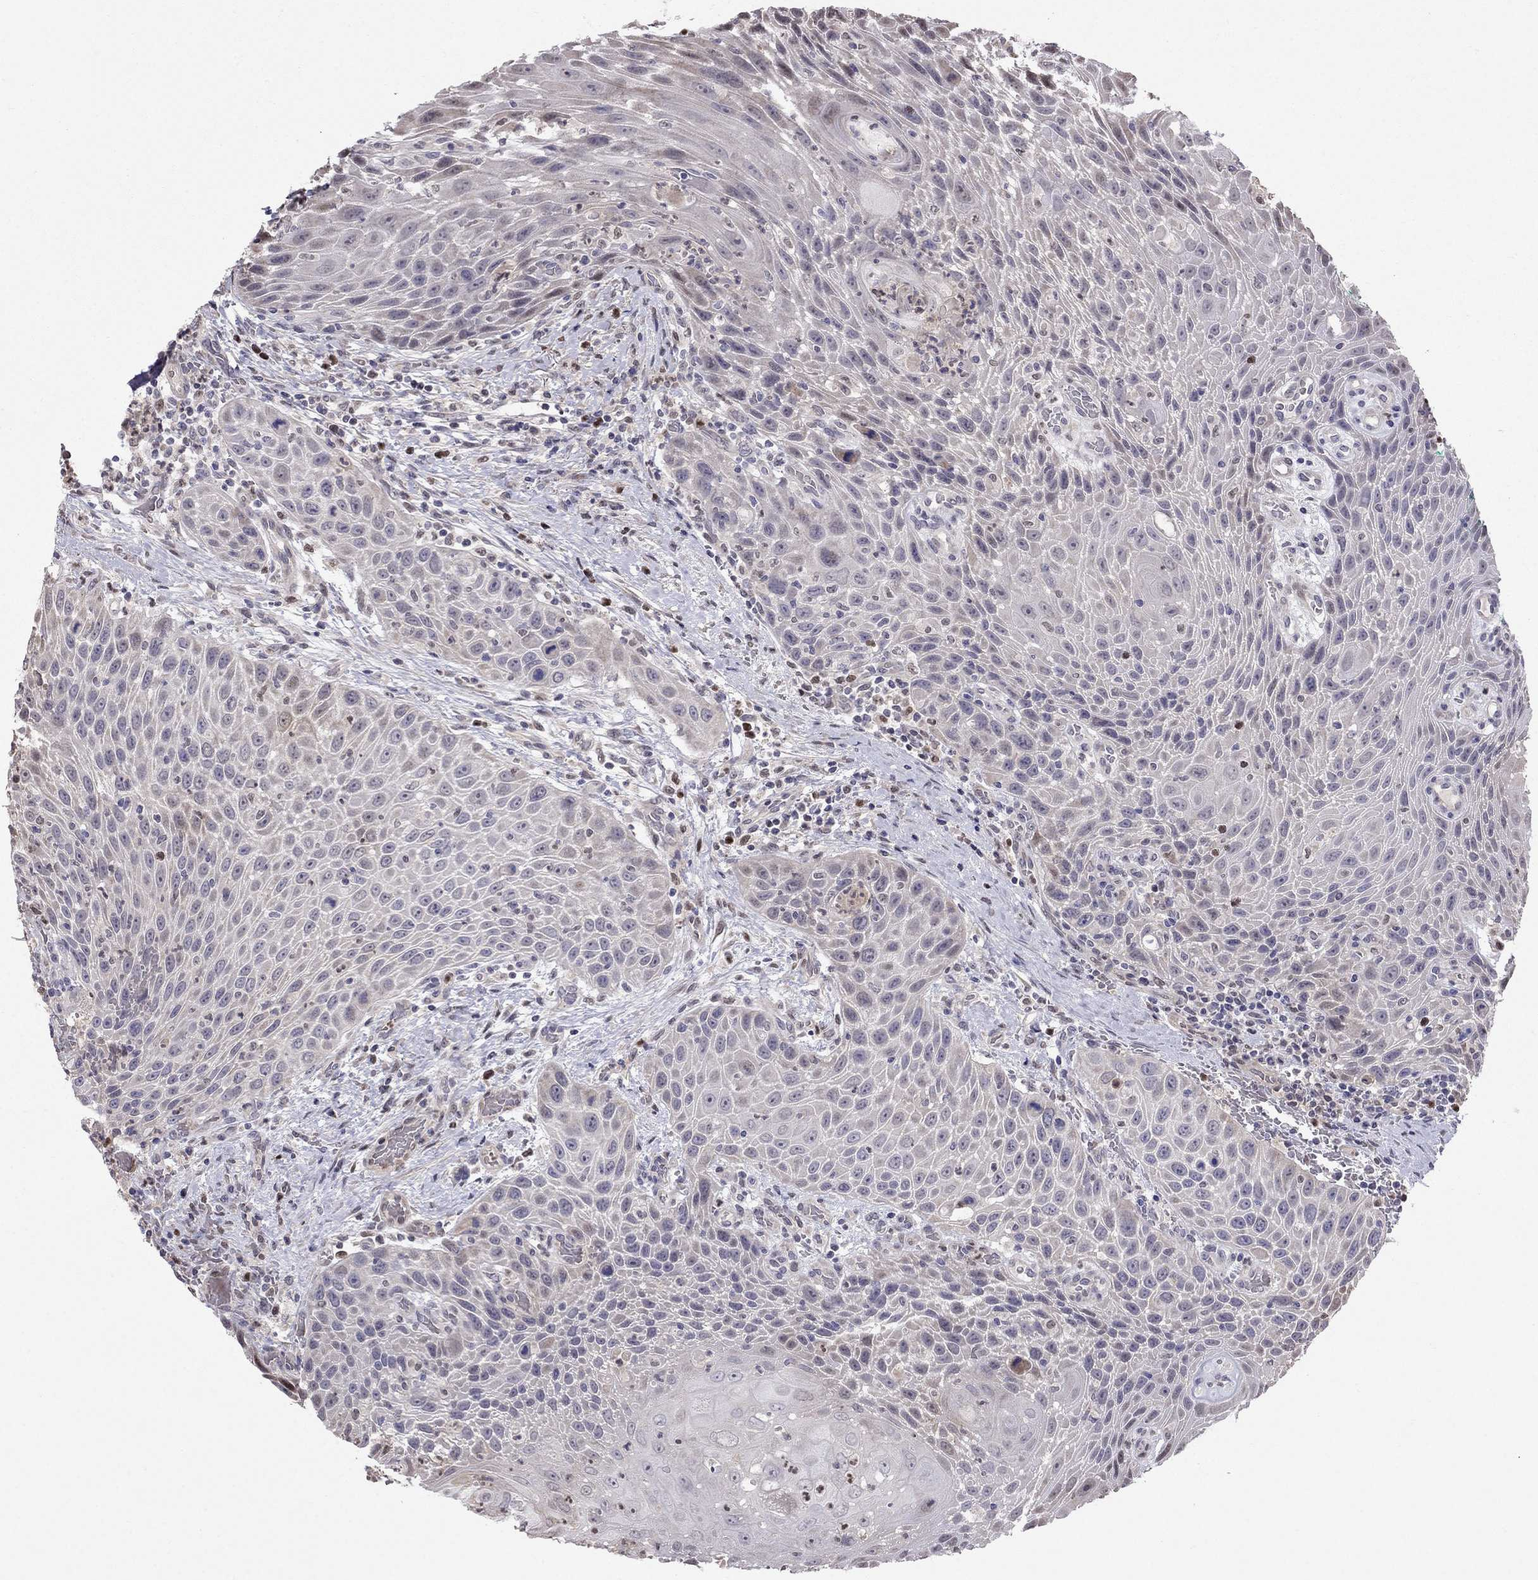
{"staining": {"intensity": "negative", "quantity": "none", "location": "none"}, "tissue": "head and neck cancer", "cell_type": "Tumor cells", "image_type": "cancer", "snomed": [{"axis": "morphology", "description": "Squamous cell carcinoma, NOS"}, {"axis": "topography", "description": "Head-Neck"}], "caption": "Protein analysis of head and neck cancer displays no significant expression in tumor cells. (DAB IHC visualized using brightfield microscopy, high magnification).", "gene": "LRRC39", "patient": {"sex": "male", "age": 69}}